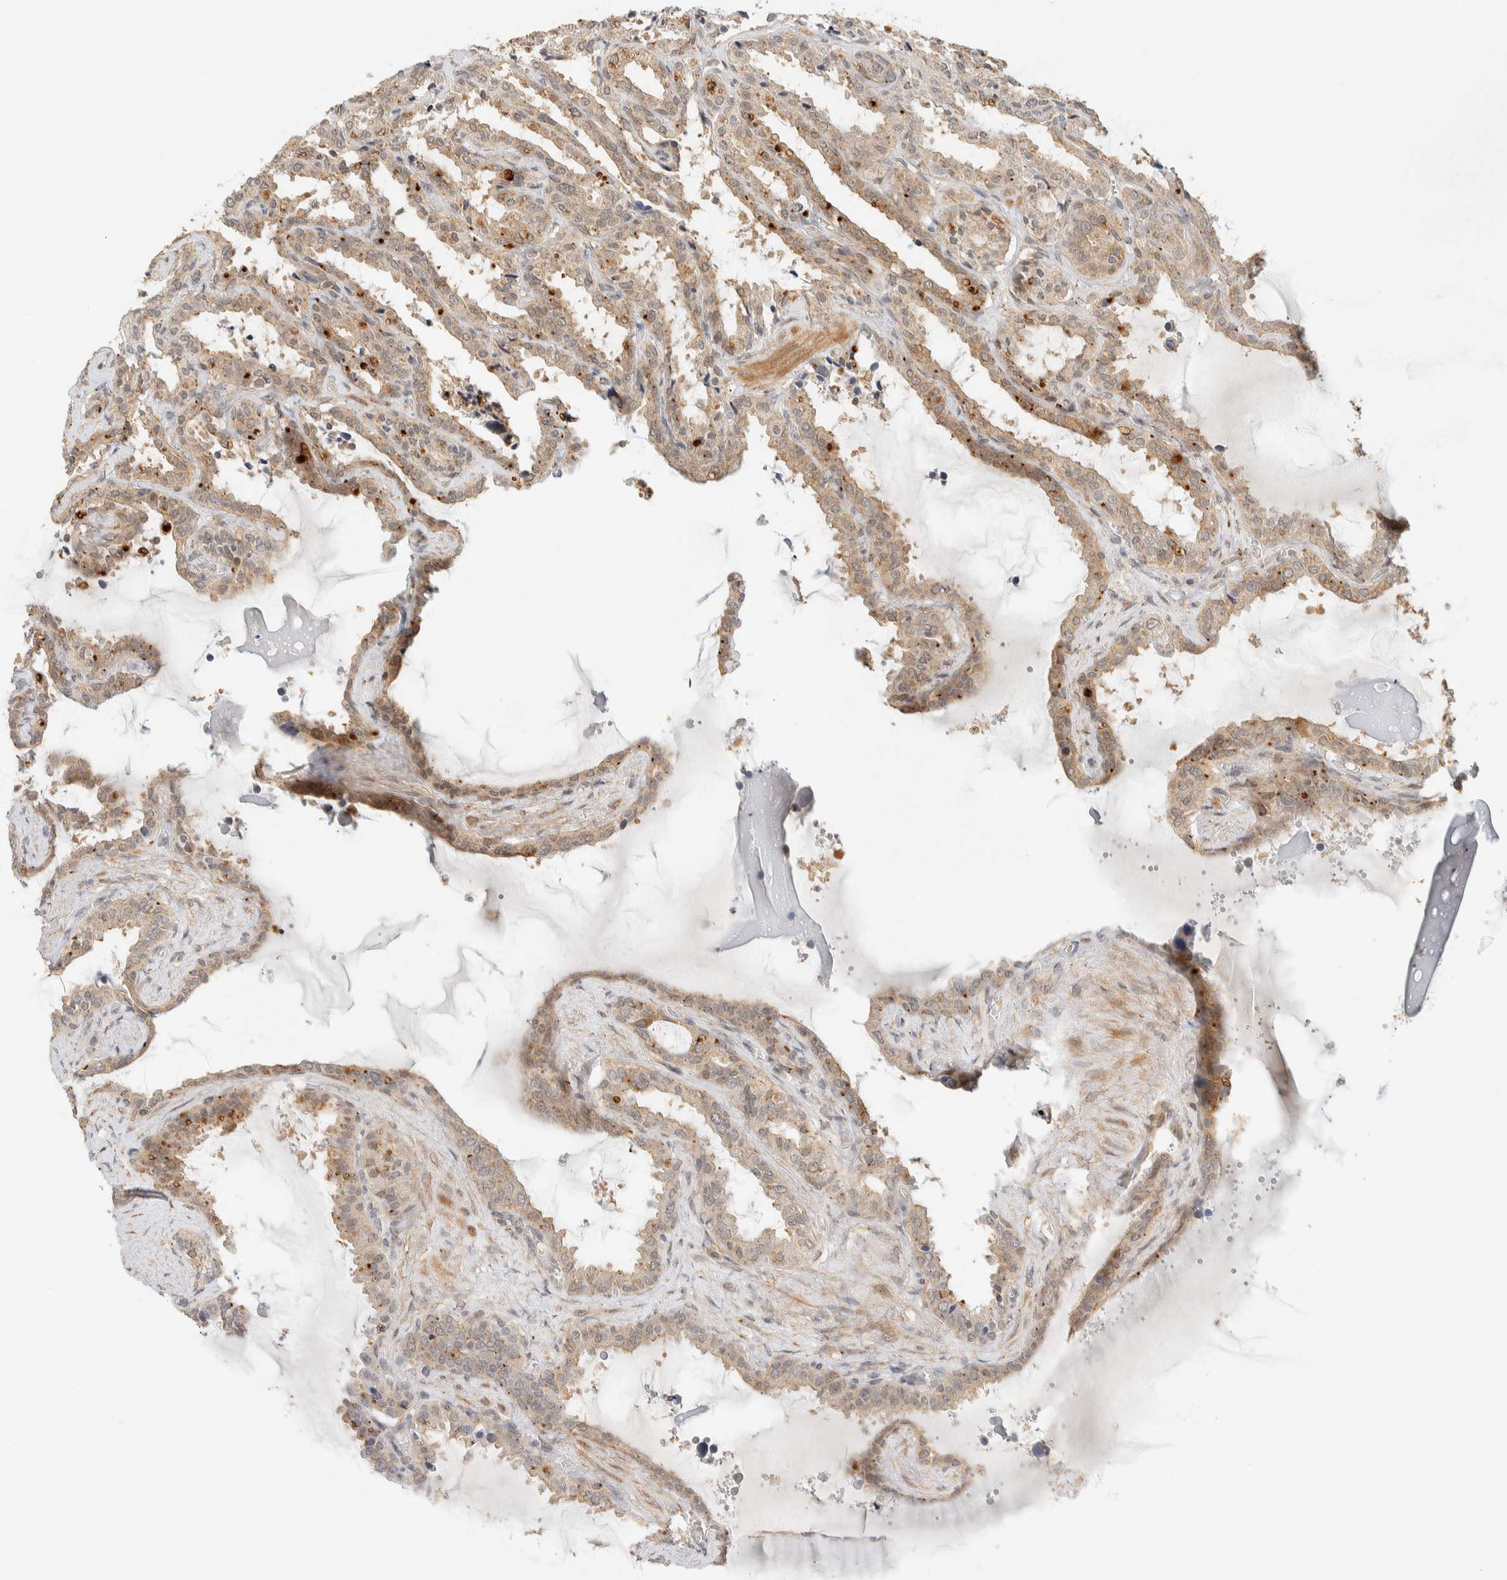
{"staining": {"intensity": "weak", "quantity": ">75%", "location": "cytoplasmic/membranous,nuclear"}, "tissue": "seminal vesicle", "cell_type": "Glandular cells", "image_type": "normal", "snomed": [{"axis": "morphology", "description": "Normal tissue, NOS"}, {"axis": "topography", "description": "Seminal veicle"}], "caption": "Brown immunohistochemical staining in normal seminal vesicle demonstrates weak cytoplasmic/membranous,nuclear staining in approximately >75% of glandular cells.", "gene": "KIFAP3", "patient": {"sex": "male", "age": 46}}